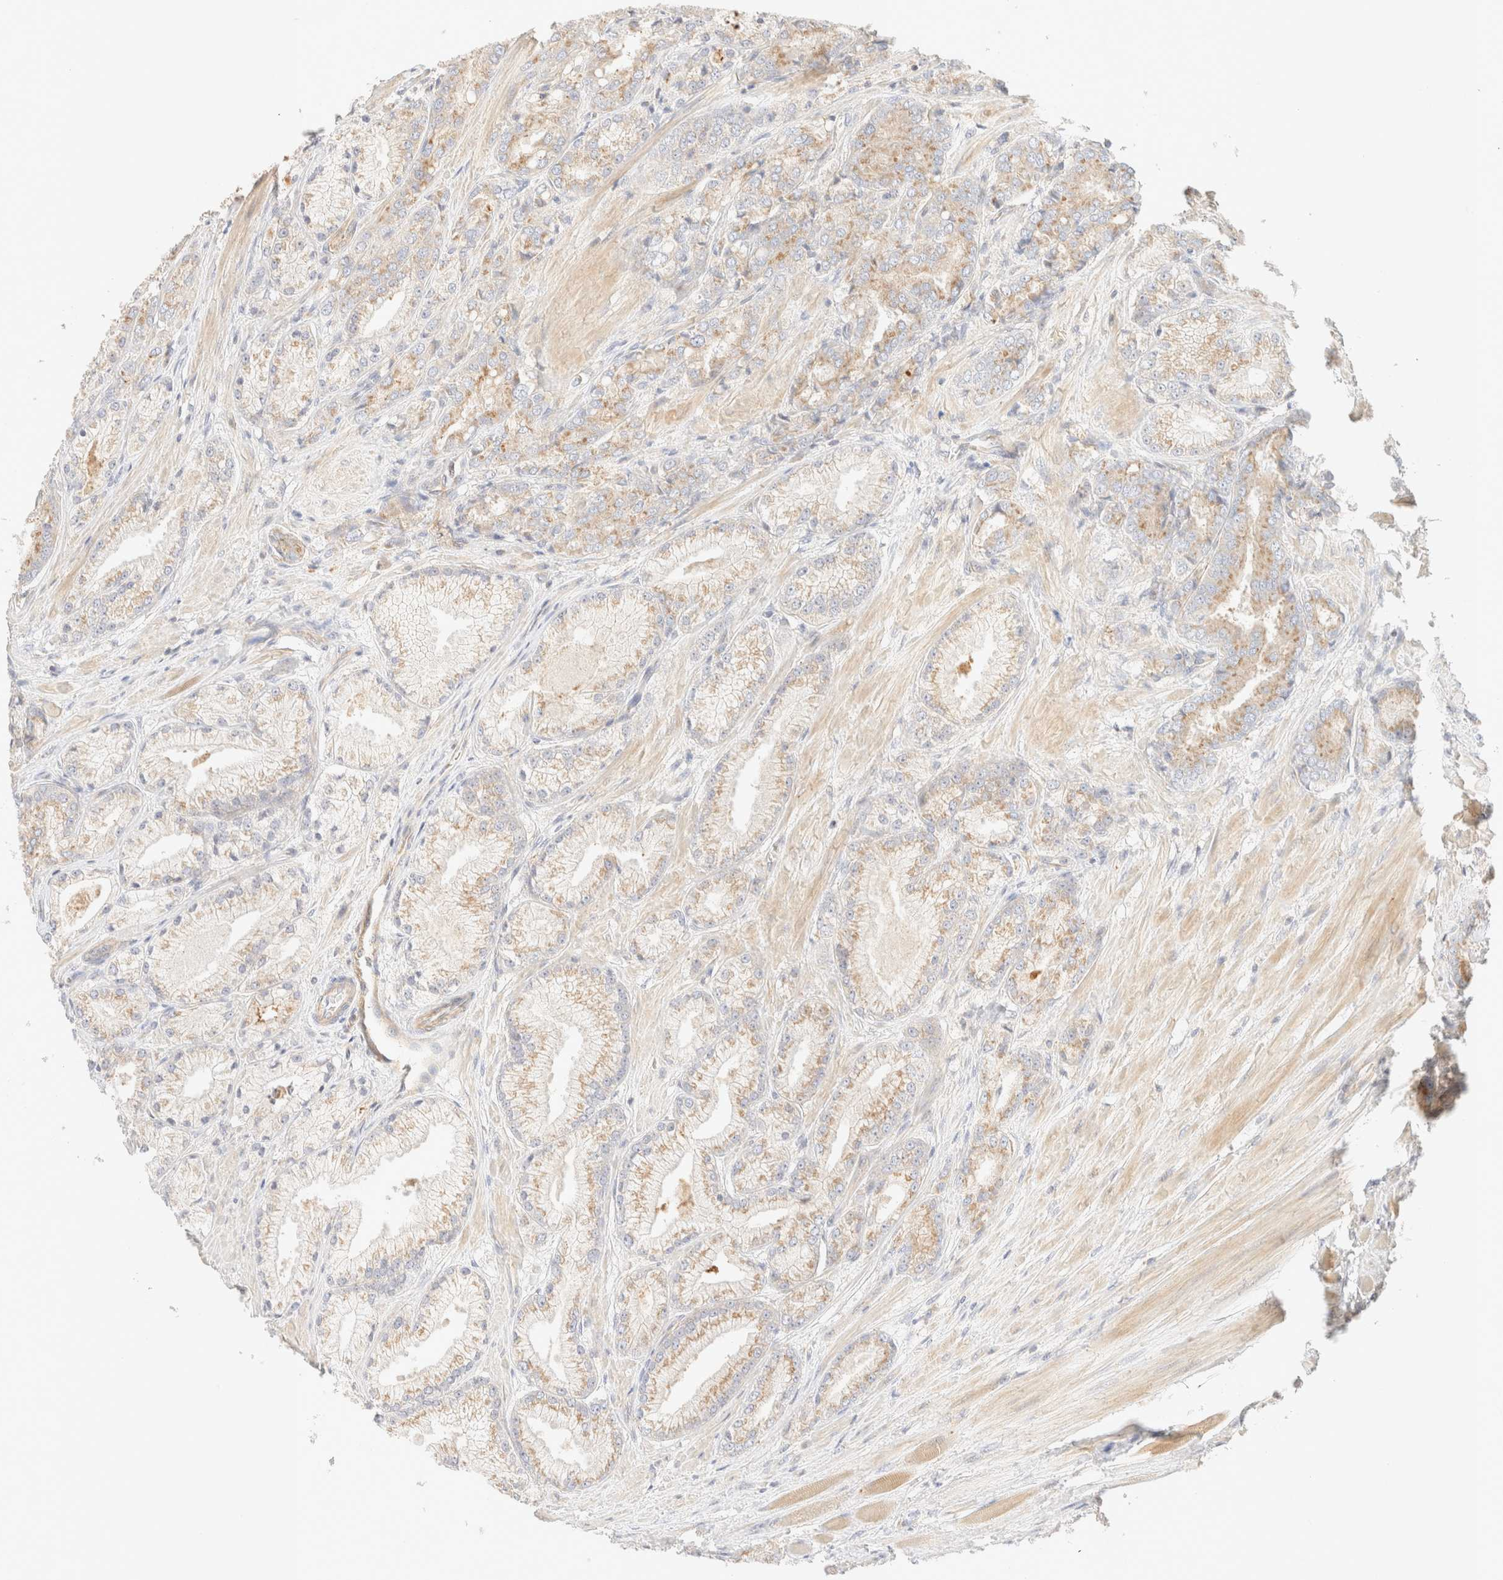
{"staining": {"intensity": "weak", "quantity": "25%-75%", "location": "cytoplasmic/membranous"}, "tissue": "prostate cancer", "cell_type": "Tumor cells", "image_type": "cancer", "snomed": [{"axis": "morphology", "description": "Adenocarcinoma, High grade"}, {"axis": "topography", "description": "Prostate"}], "caption": "Immunohistochemical staining of prostate cancer (high-grade adenocarcinoma) shows low levels of weak cytoplasmic/membranous protein positivity in about 25%-75% of tumor cells.", "gene": "MYO10", "patient": {"sex": "male", "age": 50}}